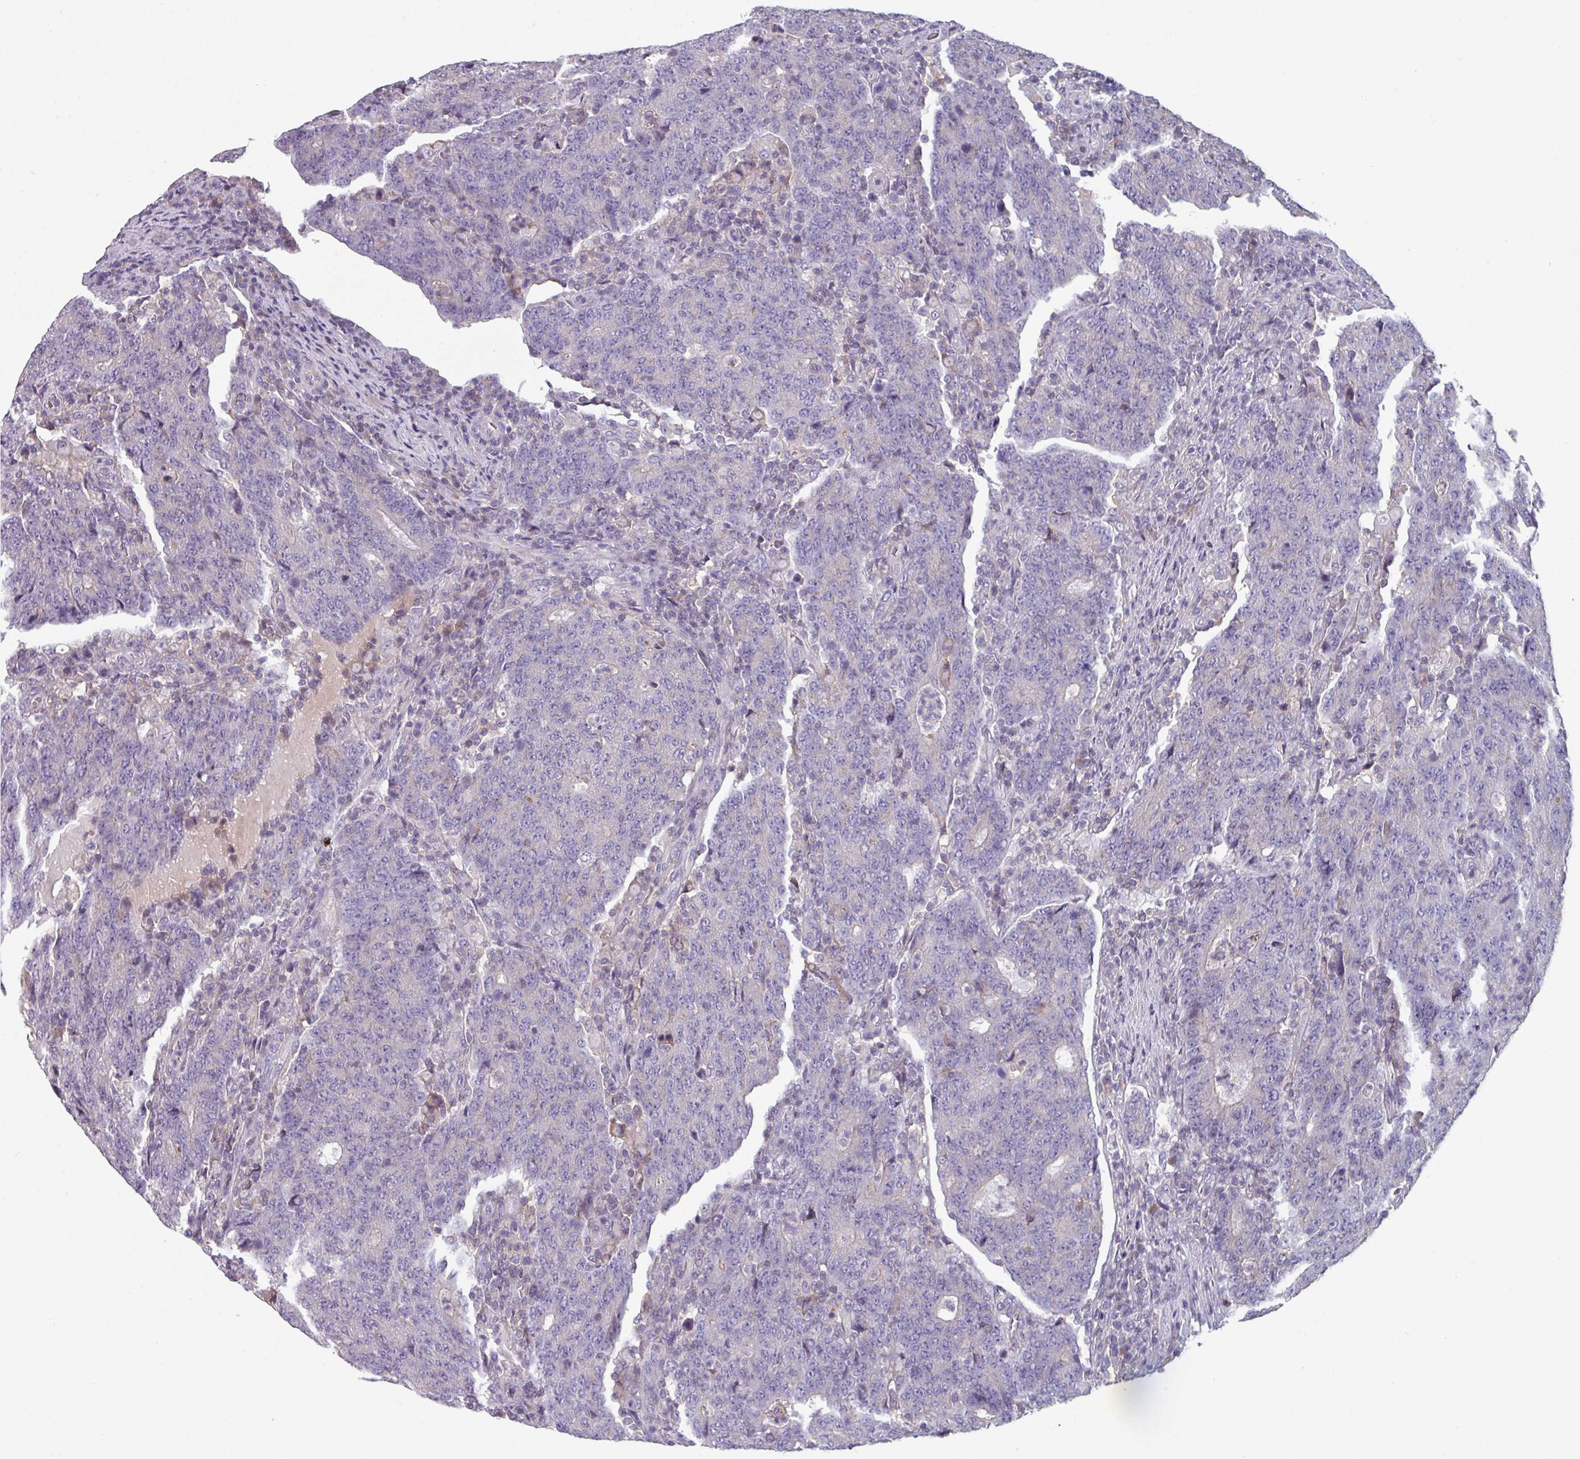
{"staining": {"intensity": "negative", "quantity": "none", "location": "none"}, "tissue": "colorectal cancer", "cell_type": "Tumor cells", "image_type": "cancer", "snomed": [{"axis": "morphology", "description": "Adenocarcinoma, NOS"}, {"axis": "topography", "description": "Colon"}], "caption": "Tumor cells are negative for brown protein staining in adenocarcinoma (colorectal).", "gene": "TMEM132A", "patient": {"sex": "female", "age": 75}}